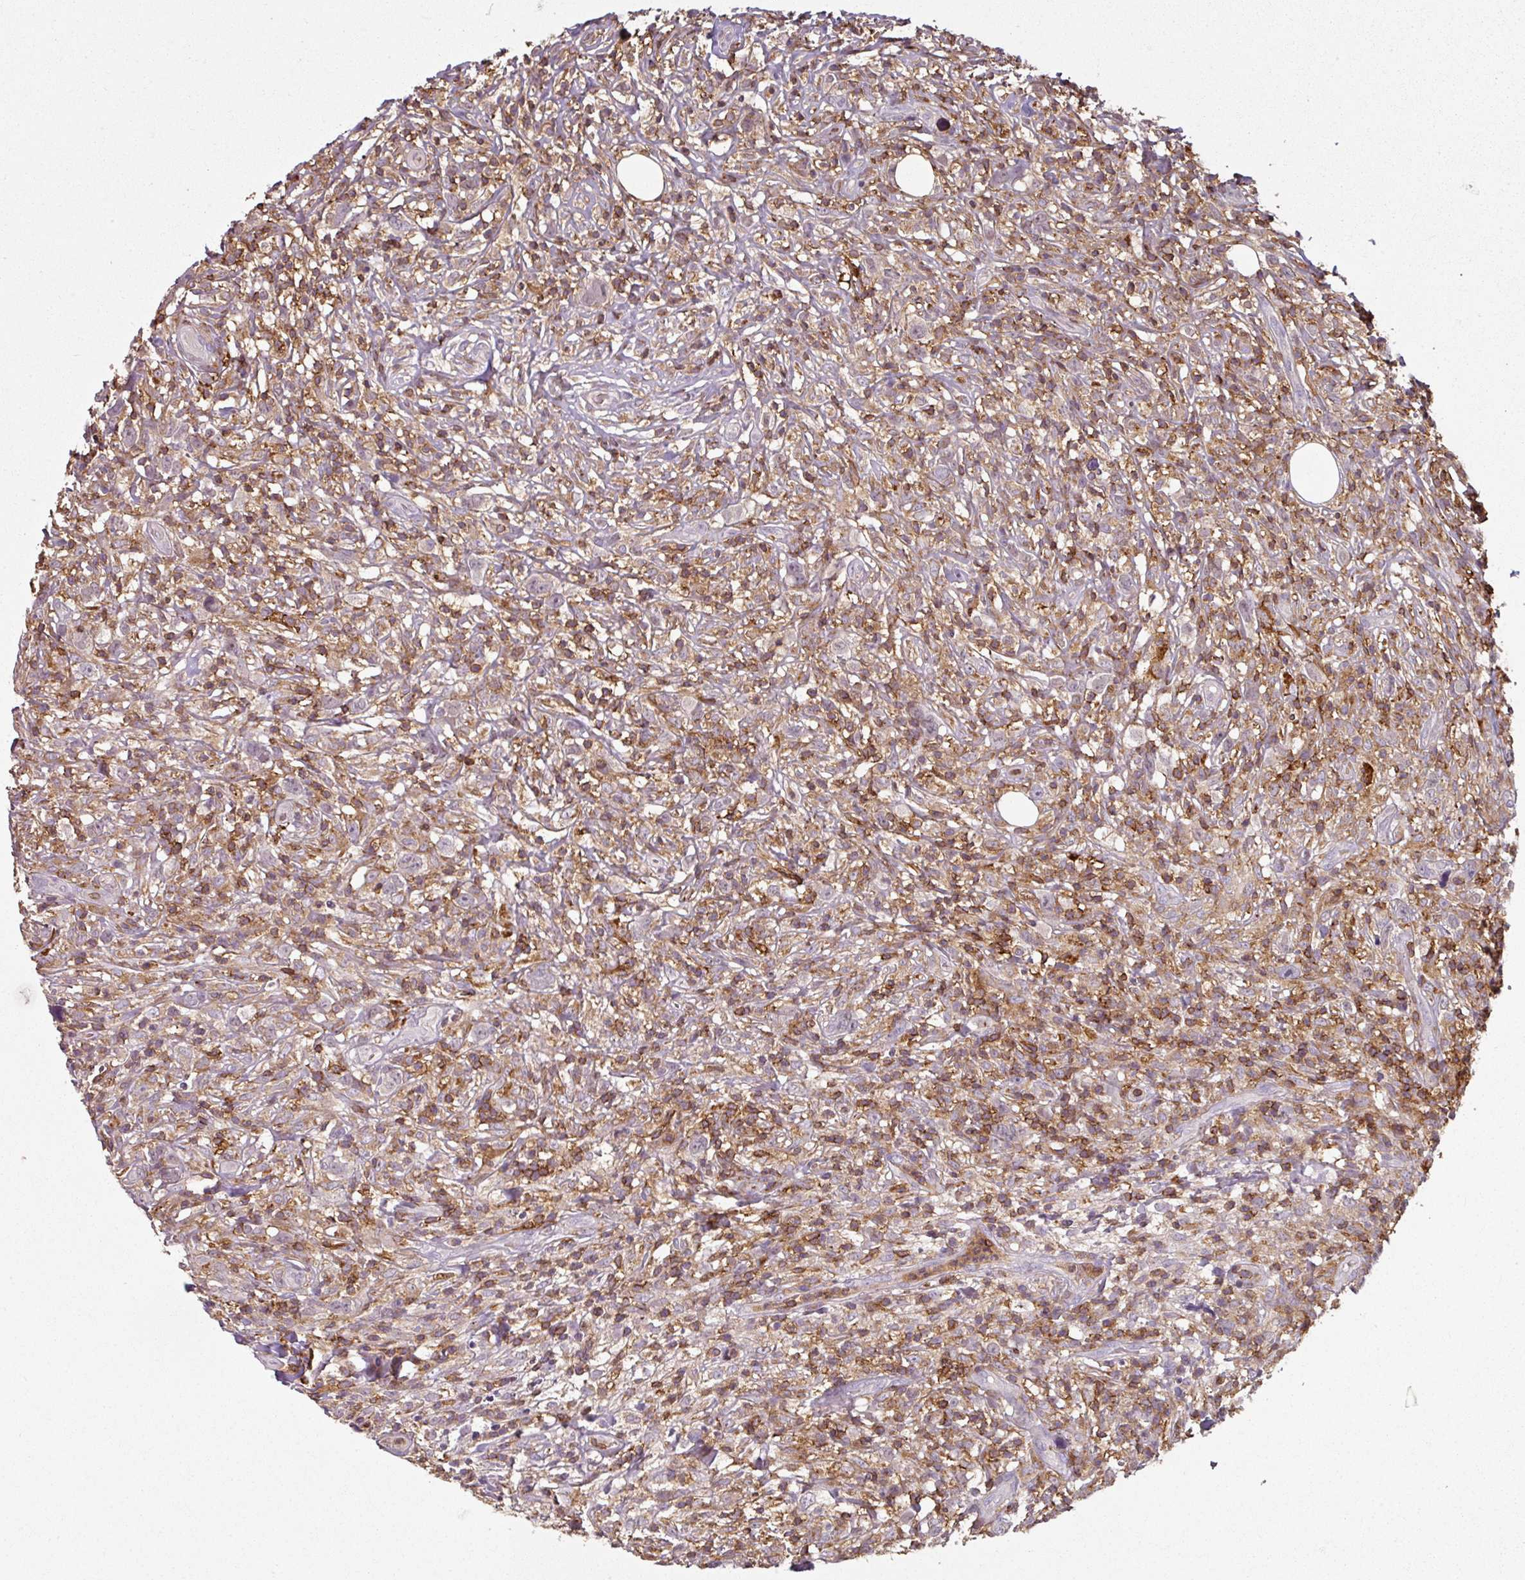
{"staining": {"intensity": "negative", "quantity": "none", "location": "none"}, "tissue": "lymphoma", "cell_type": "Tumor cells", "image_type": "cancer", "snomed": [{"axis": "morphology", "description": "Hodgkin's disease, NOS"}, {"axis": "topography", "description": "No Tissue"}], "caption": "Photomicrograph shows no significant protein expression in tumor cells of lymphoma. The staining was performed using DAB to visualize the protein expression in brown, while the nuclei were stained in blue with hematoxylin (Magnification: 20x).", "gene": "OLFML2B", "patient": {"sex": "female", "age": 21}}